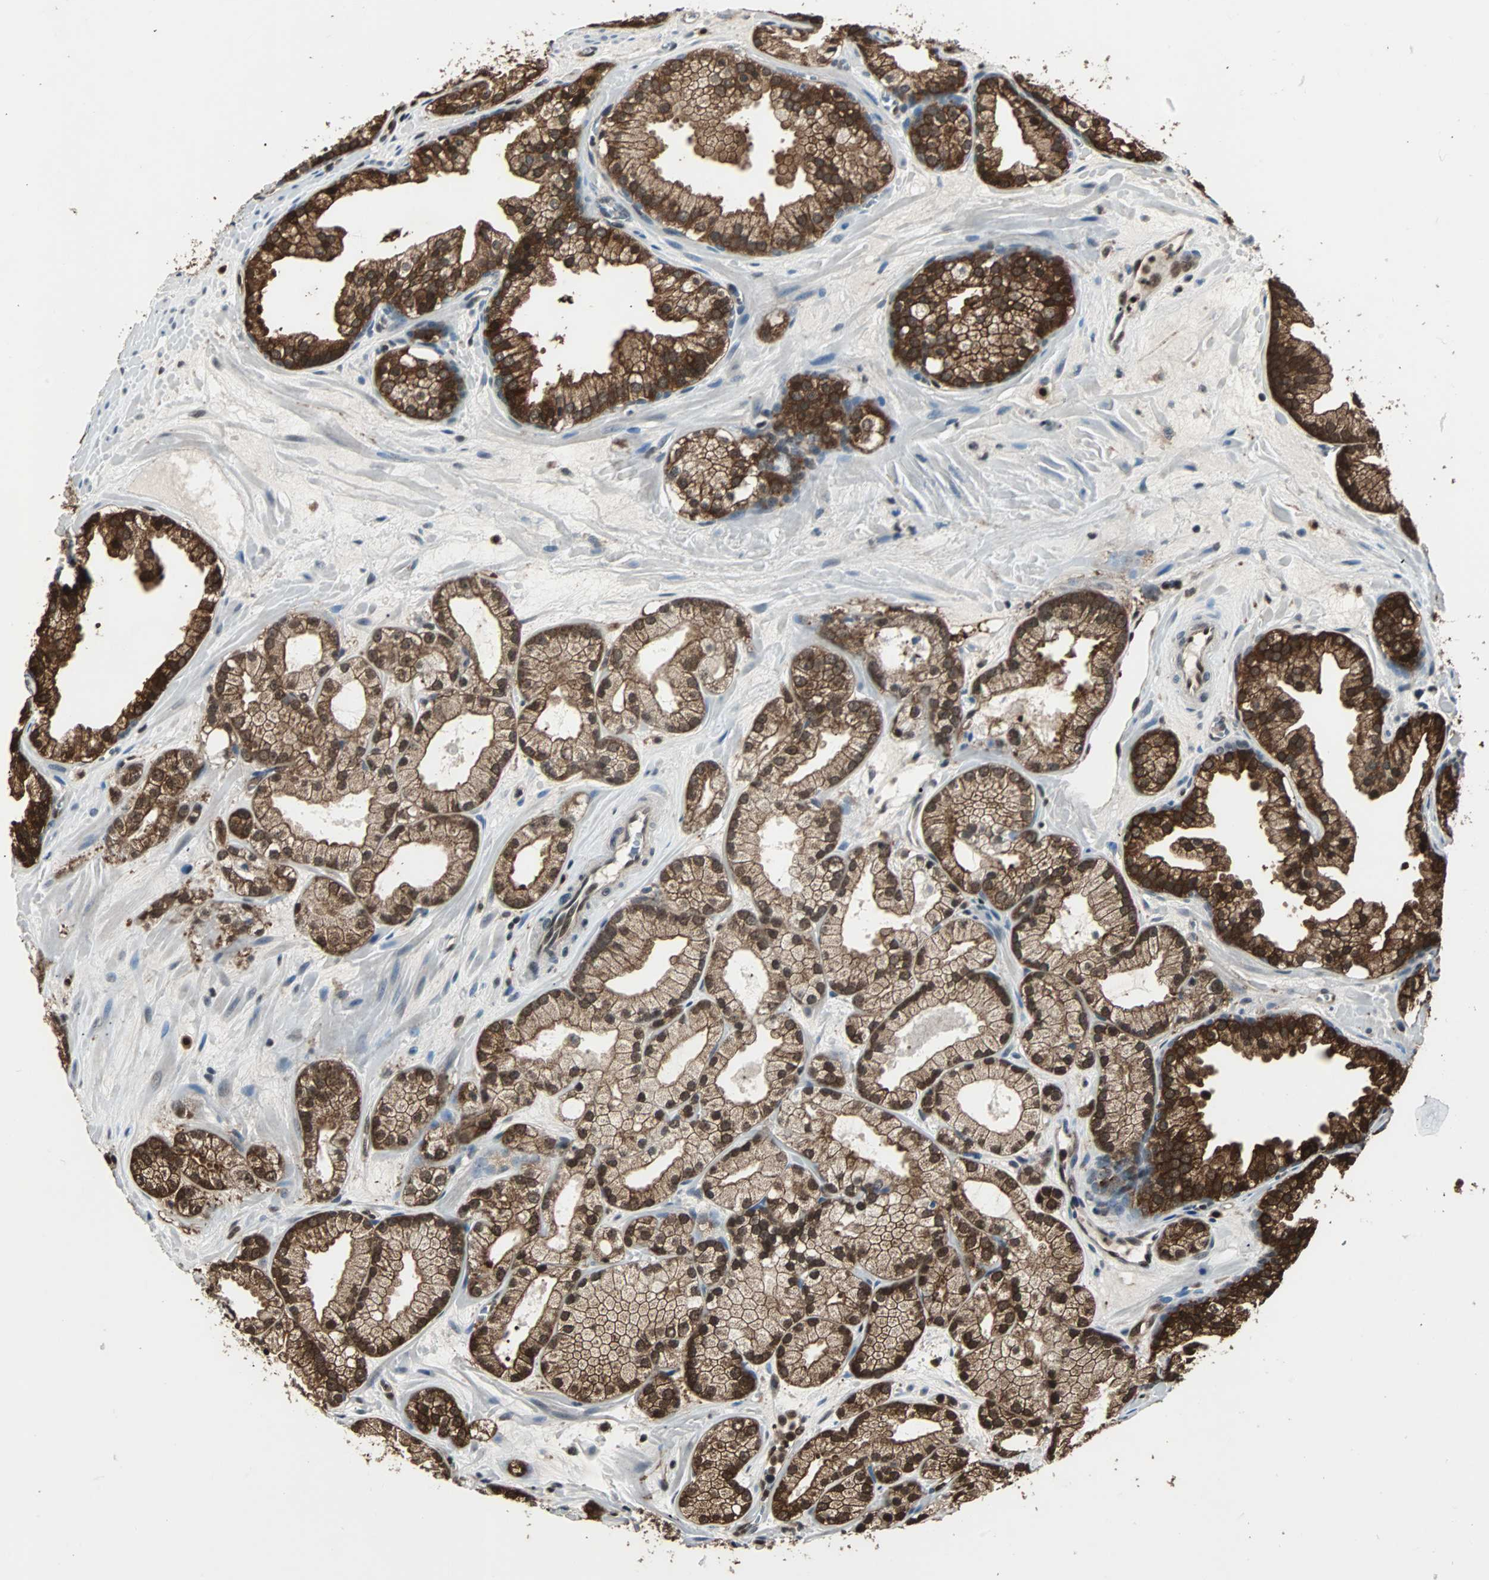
{"staining": {"intensity": "strong", "quantity": ">75%", "location": "cytoplasmic/membranous,nuclear"}, "tissue": "prostate cancer", "cell_type": "Tumor cells", "image_type": "cancer", "snomed": [{"axis": "morphology", "description": "Adenocarcinoma, Low grade"}, {"axis": "topography", "description": "Prostate"}], "caption": "Human low-grade adenocarcinoma (prostate) stained with a brown dye shows strong cytoplasmic/membranous and nuclear positive expression in approximately >75% of tumor cells.", "gene": "ACLY", "patient": {"sex": "male", "age": 57}}